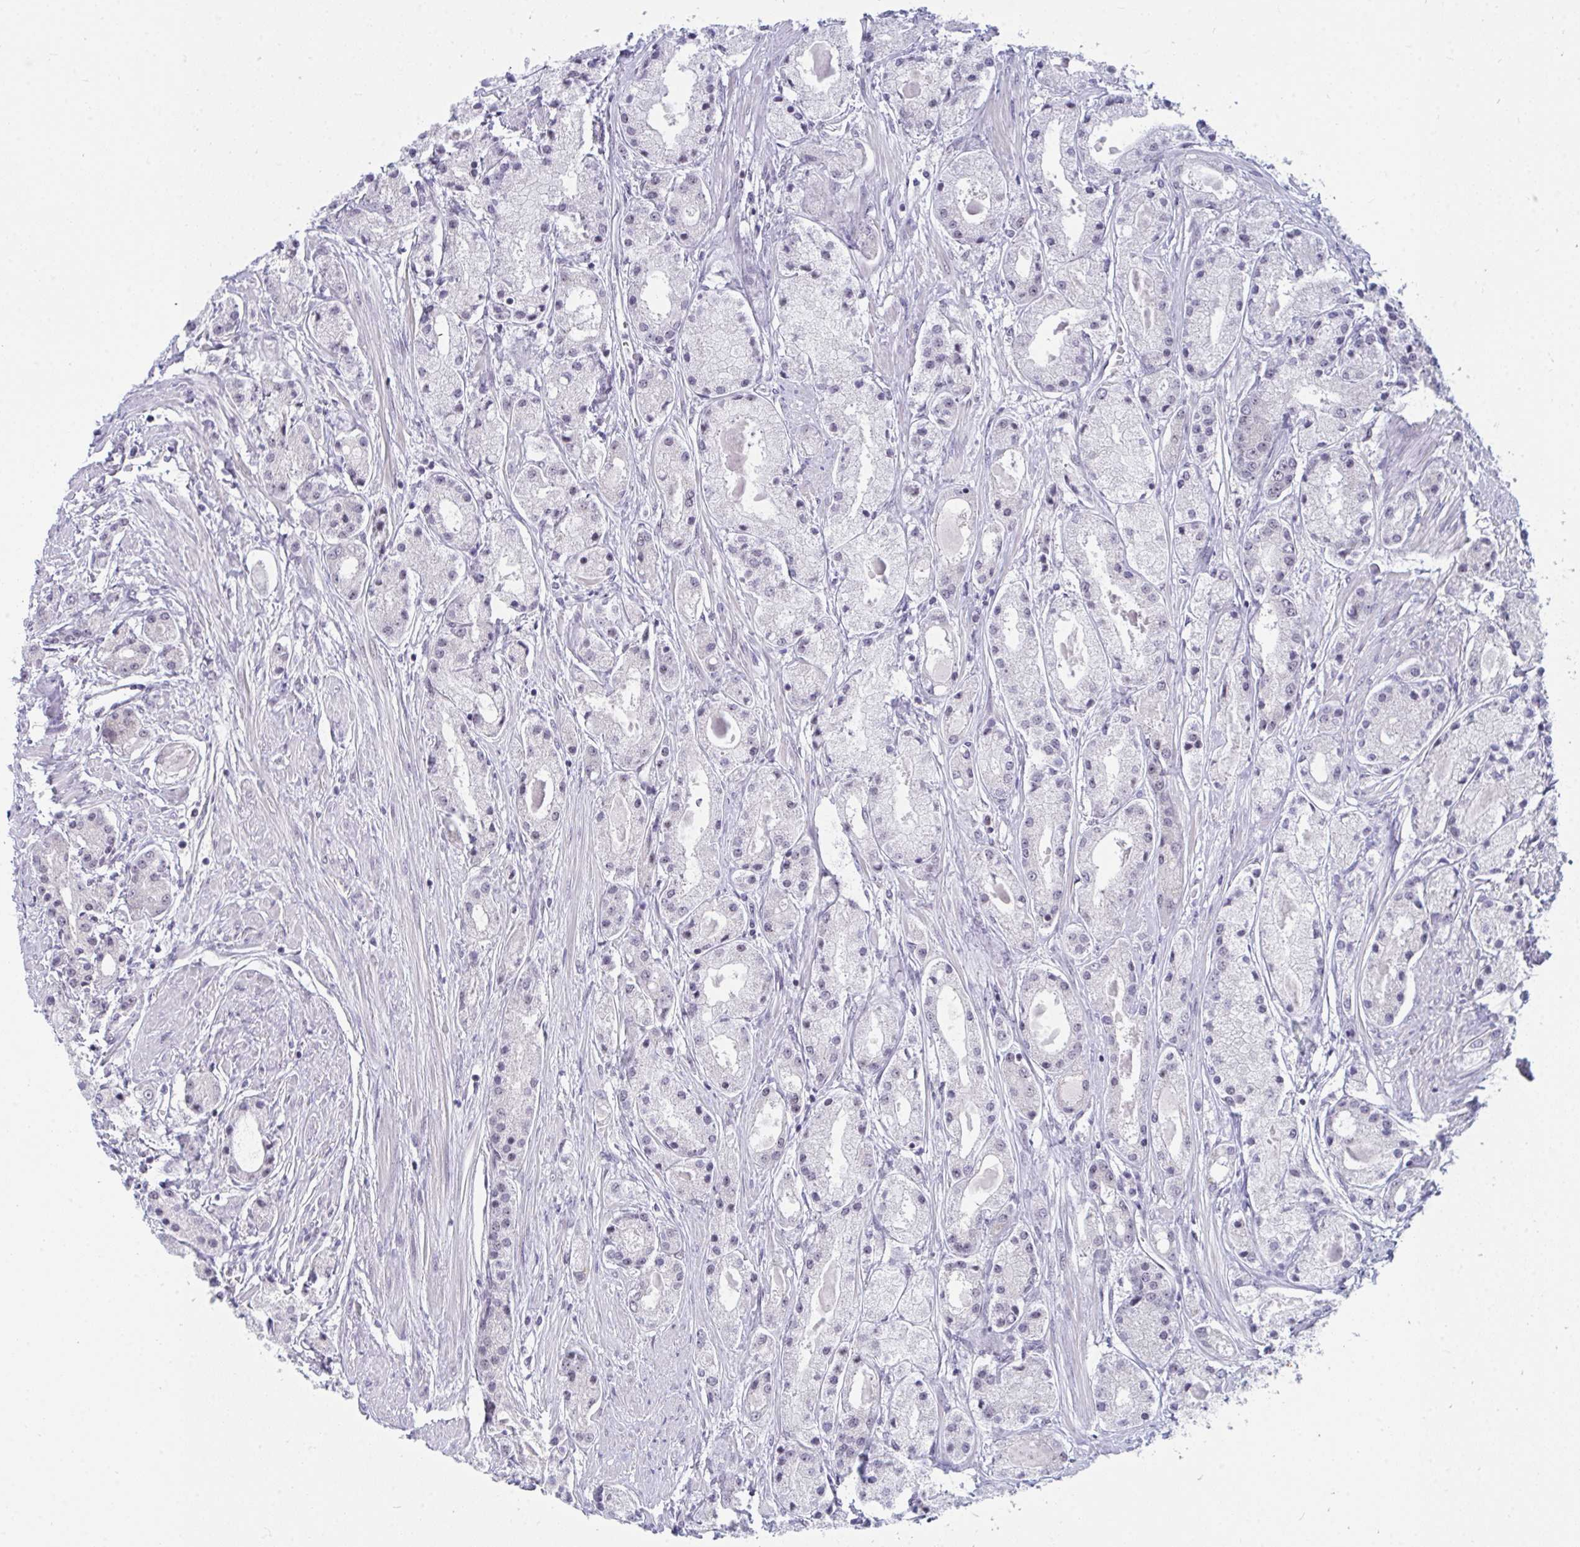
{"staining": {"intensity": "negative", "quantity": "none", "location": "none"}, "tissue": "prostate cancer", "cell_type": "Tumor cells", "image_type": "cancer", "snomed": [{"axis": "morphology", "description": "Adenocarcinoma, High grade"}, {"axis": "topography", "description": "Prostate"}], "caption": "There is no significant positivity in tumor cells of prostate high-grade adenocarcinoma.", "gene": "PRR14", "patient": {"sex": "male", "age": 67}}